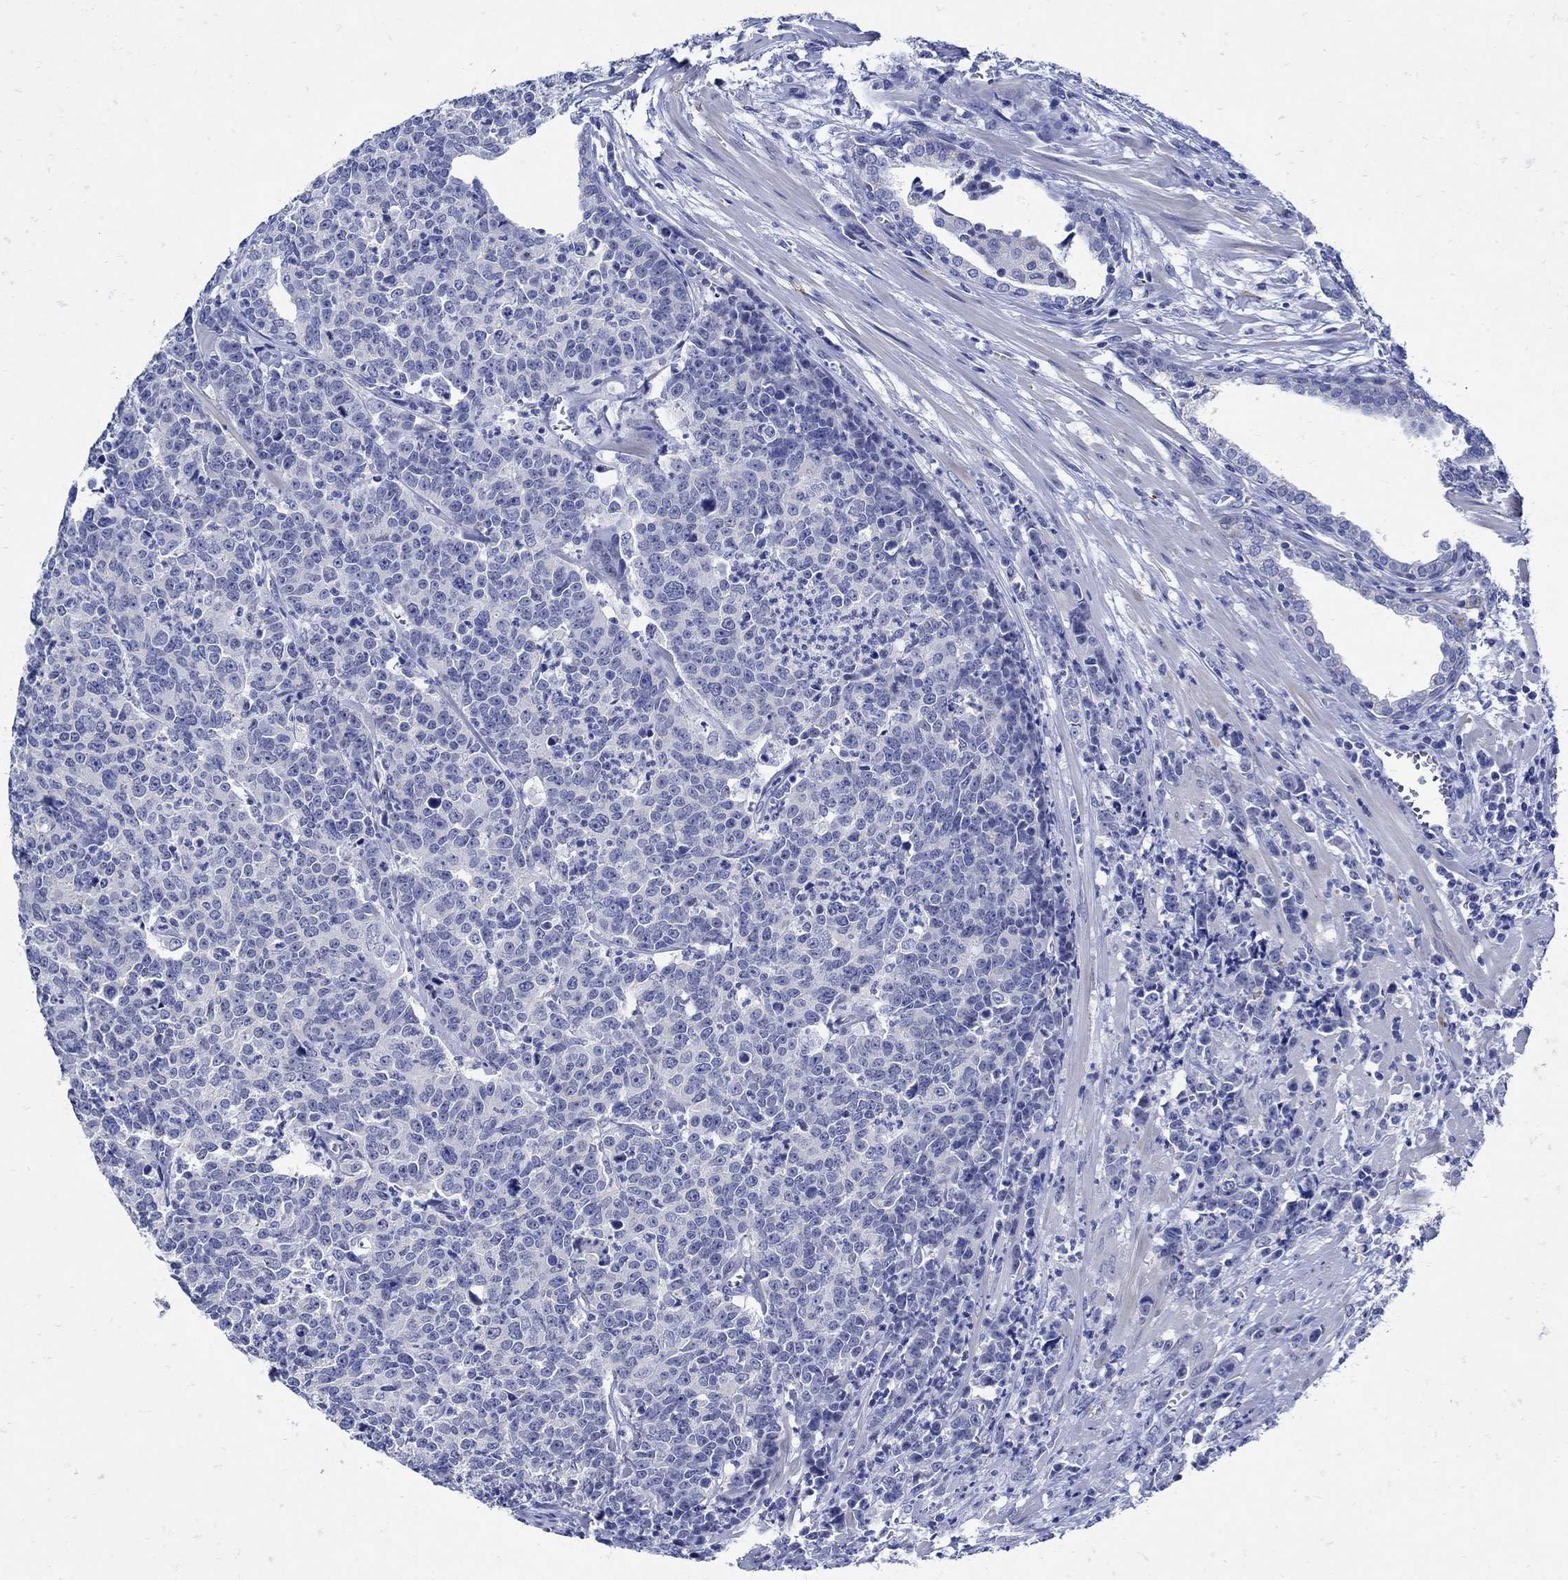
{"staining": {"intensity": "negative", "quantity": "none", "location": "none"}, "tissue": "prostate cancer", "cell_type": "Tumor cells", "image_type": "cancer", "snomed": [{"axis": "morphology", "description": "Adenocarcinoma, NOS"}, {"axis": "topography", "description": "Prostate"}], "caption": "Immunohistochemistry photomicrograph of neoplastic tissue: adenocarcinoma (prostate) stained with DAB (3,3'-diaminobenzidine) shows no significant protein expression in tumor cells. Brightfield microscopy of immunohistochemistry (IHC) stained with DAB (brown) and hematoxylin (blue), captured at high magnification.", "gene": "NOS1", "patient": {"sex": "male", "age": 67}}